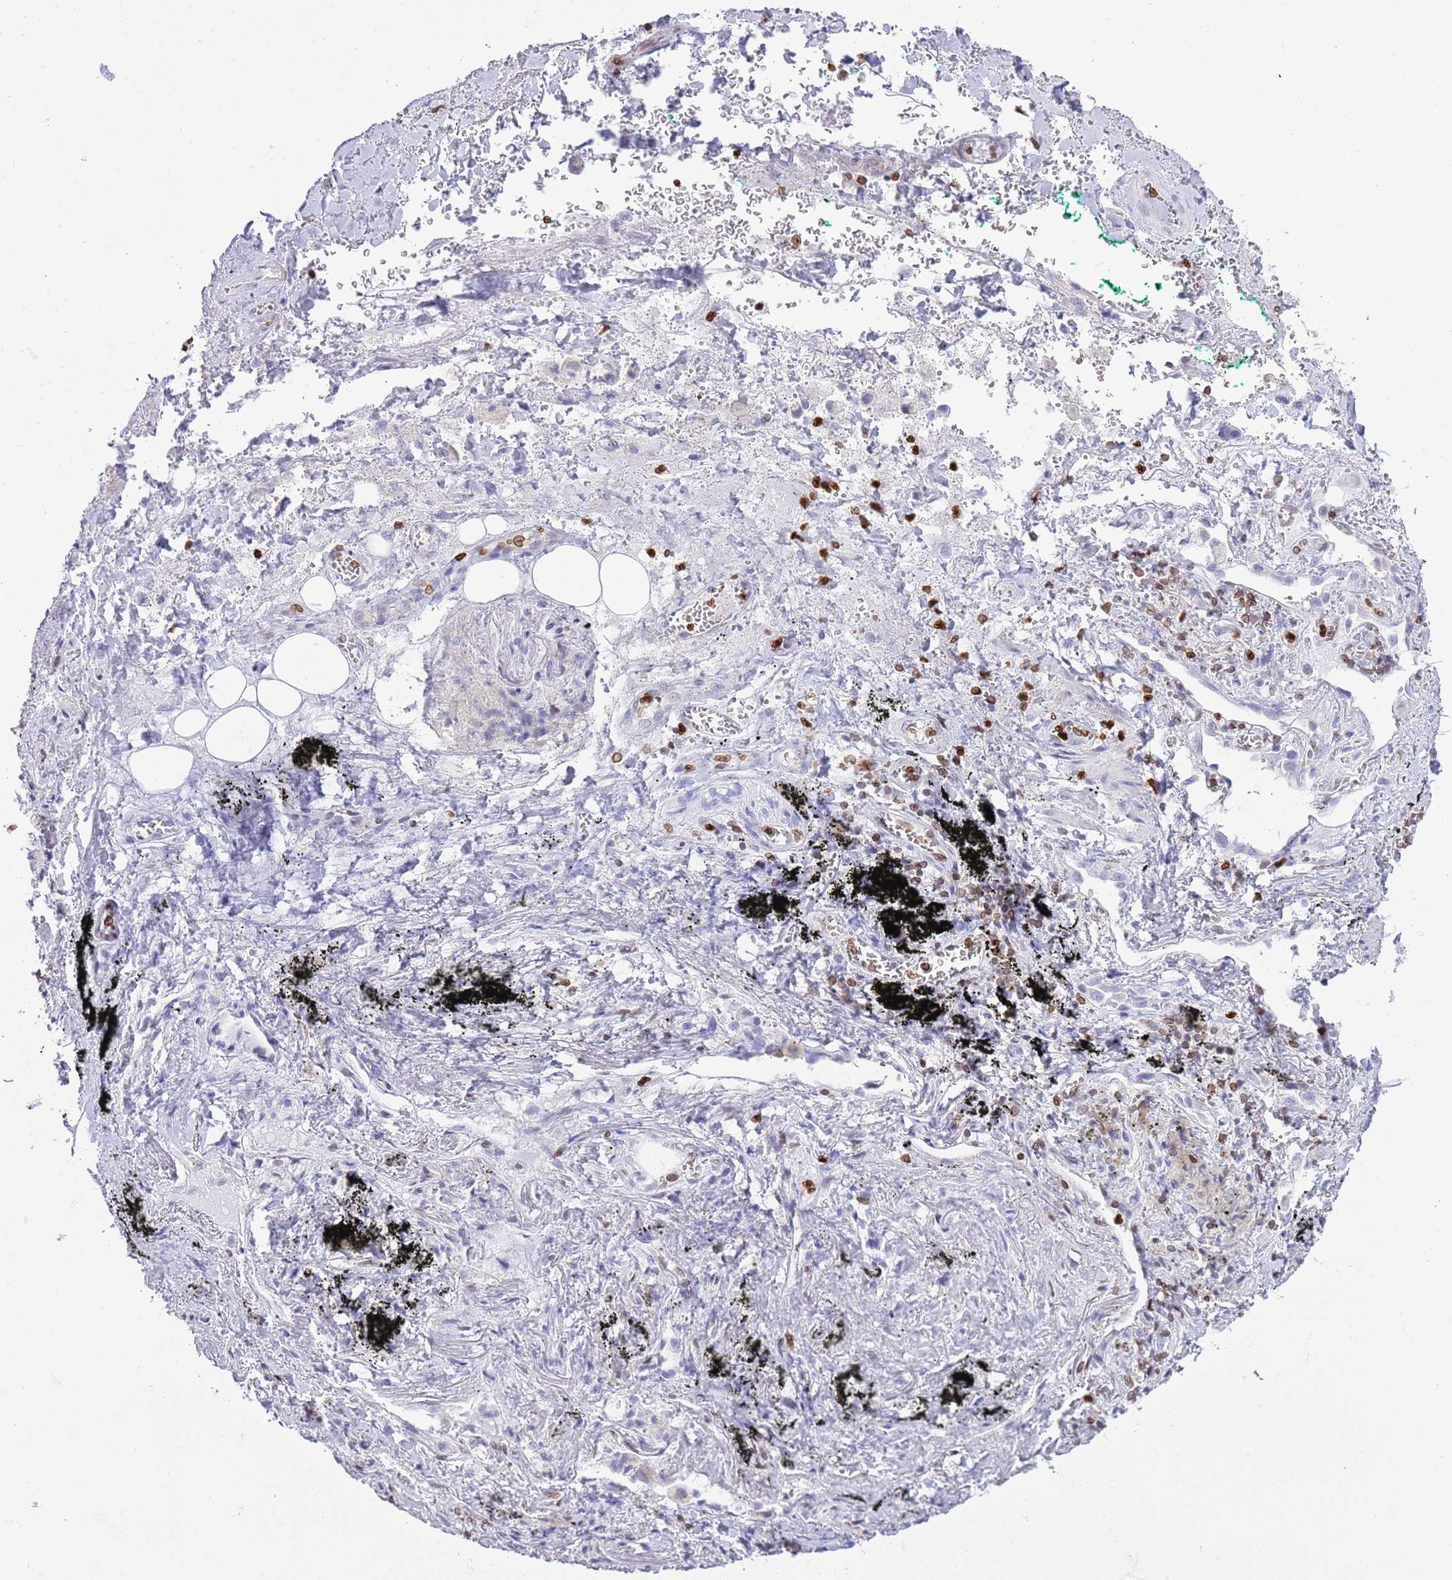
{"staining": {"intensity": "negative", "quantity": "none", "location": "none"}, "tissue": "adipose tissue", "cell_type": "Adipocytes", "image_type": "normal", "snomed": [{"axis": "morphology", "description": "Normal tissue, NOS"}, {"axis": "topography", "description": "Cartilage tissue"}], "caption": "Micrograph shows no protein positivity in adipocytes of benign adipose tissue. Nuclei are stained in blue.", "gene": "LBR", "patient": {"sex": "male", "age": 66}}